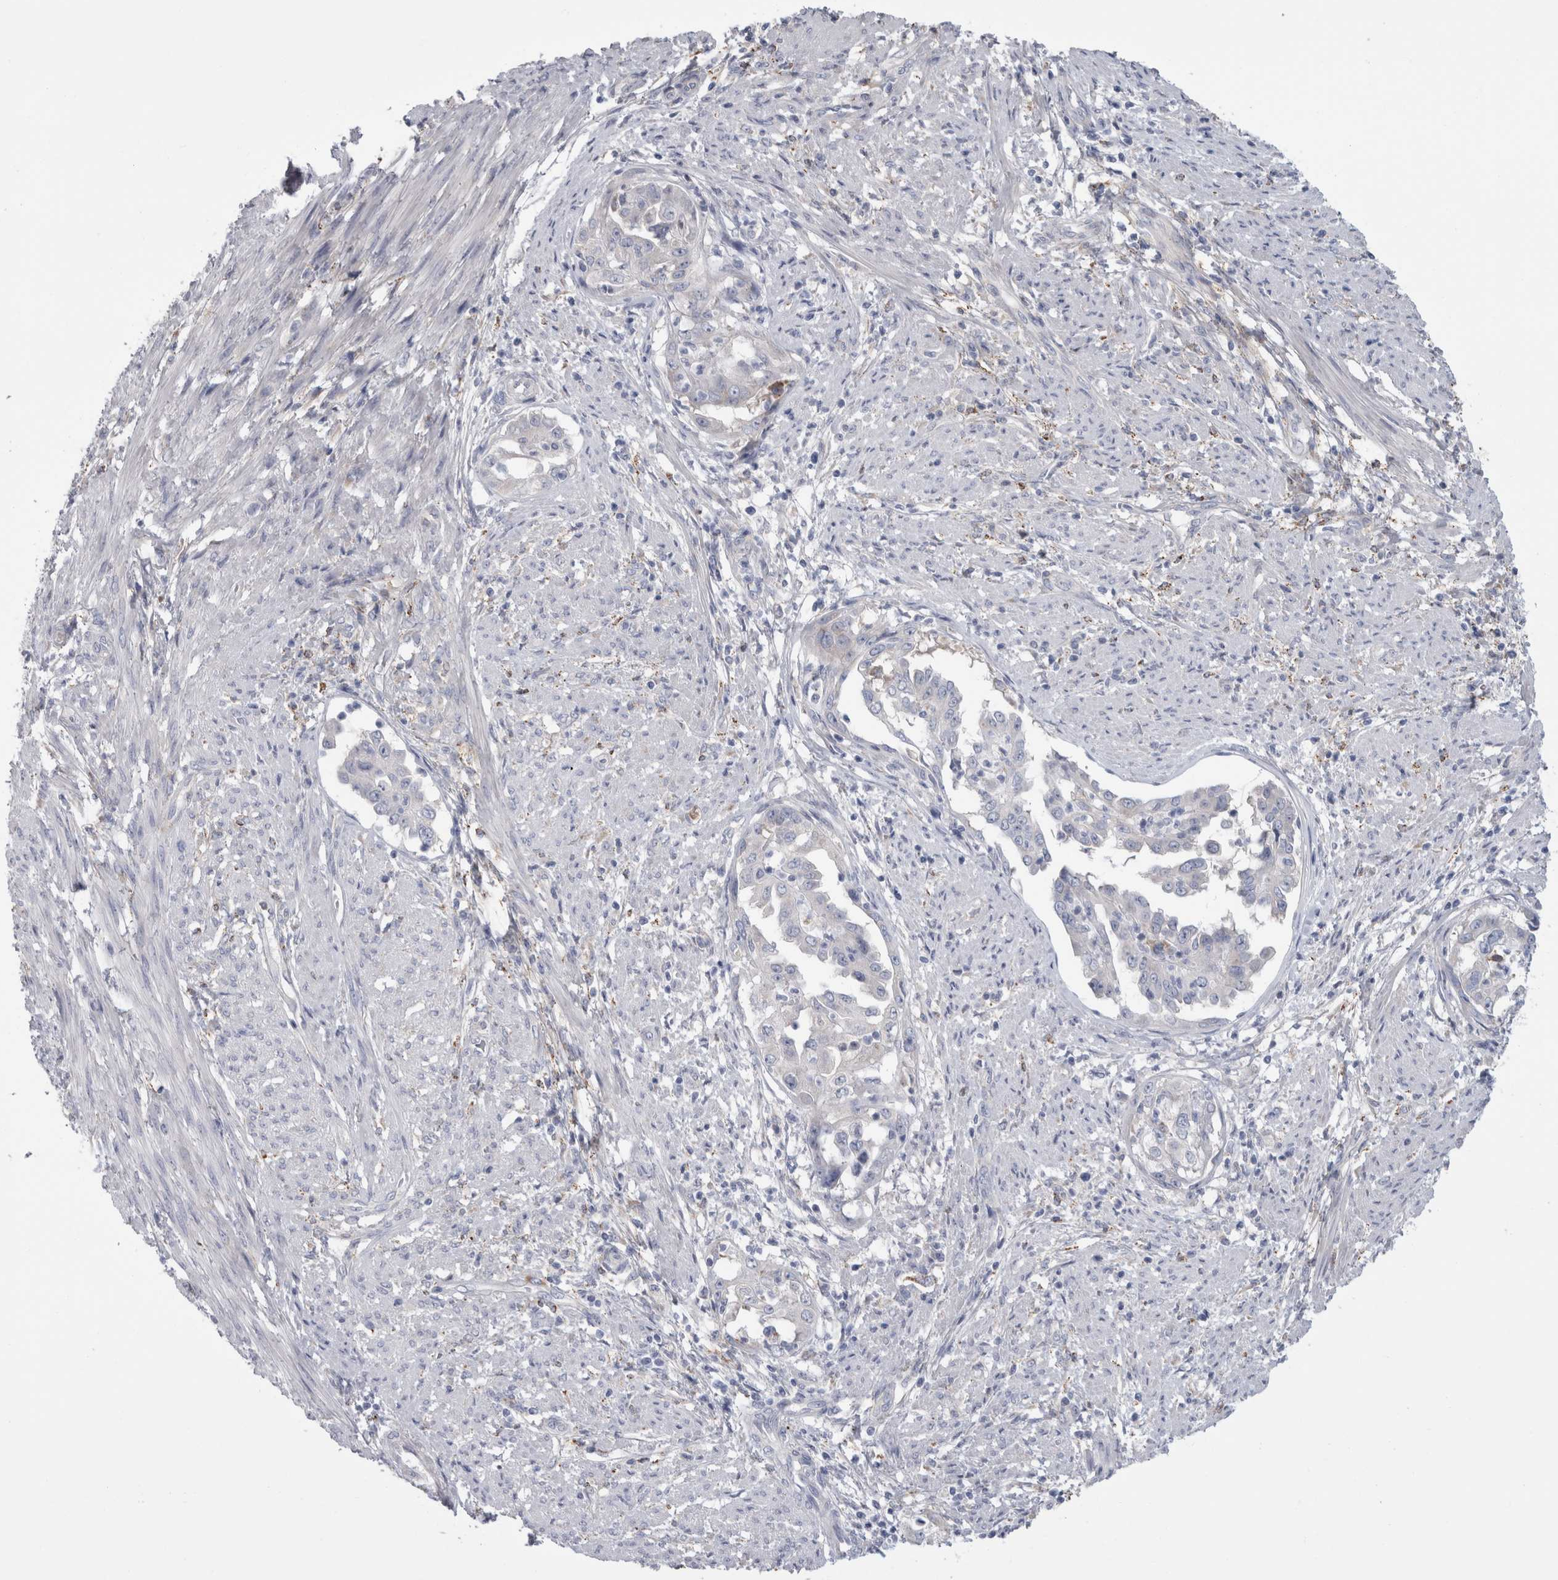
{"staining": {"intensity": "negative", "quantity": "none", "location": "none"}, "tissue": "endometrial cancer", "cell_type": "Tumor cells", "image_type": "cancer", "snomed": [{"axis": "morphology", "description": "Adenocarcinoma, NOS"}, {"axis": "topography", "description": "Endometrium"}], "caption": "An immunohistochemistry photomicrograph of endometrial cancer (adenocarcinoma) is shown. There is no staining in tumor cells of endometrial cancer (adenocarcinoma).", "gene": "GATM", "patient": {"sex": "female", "age": 85}}